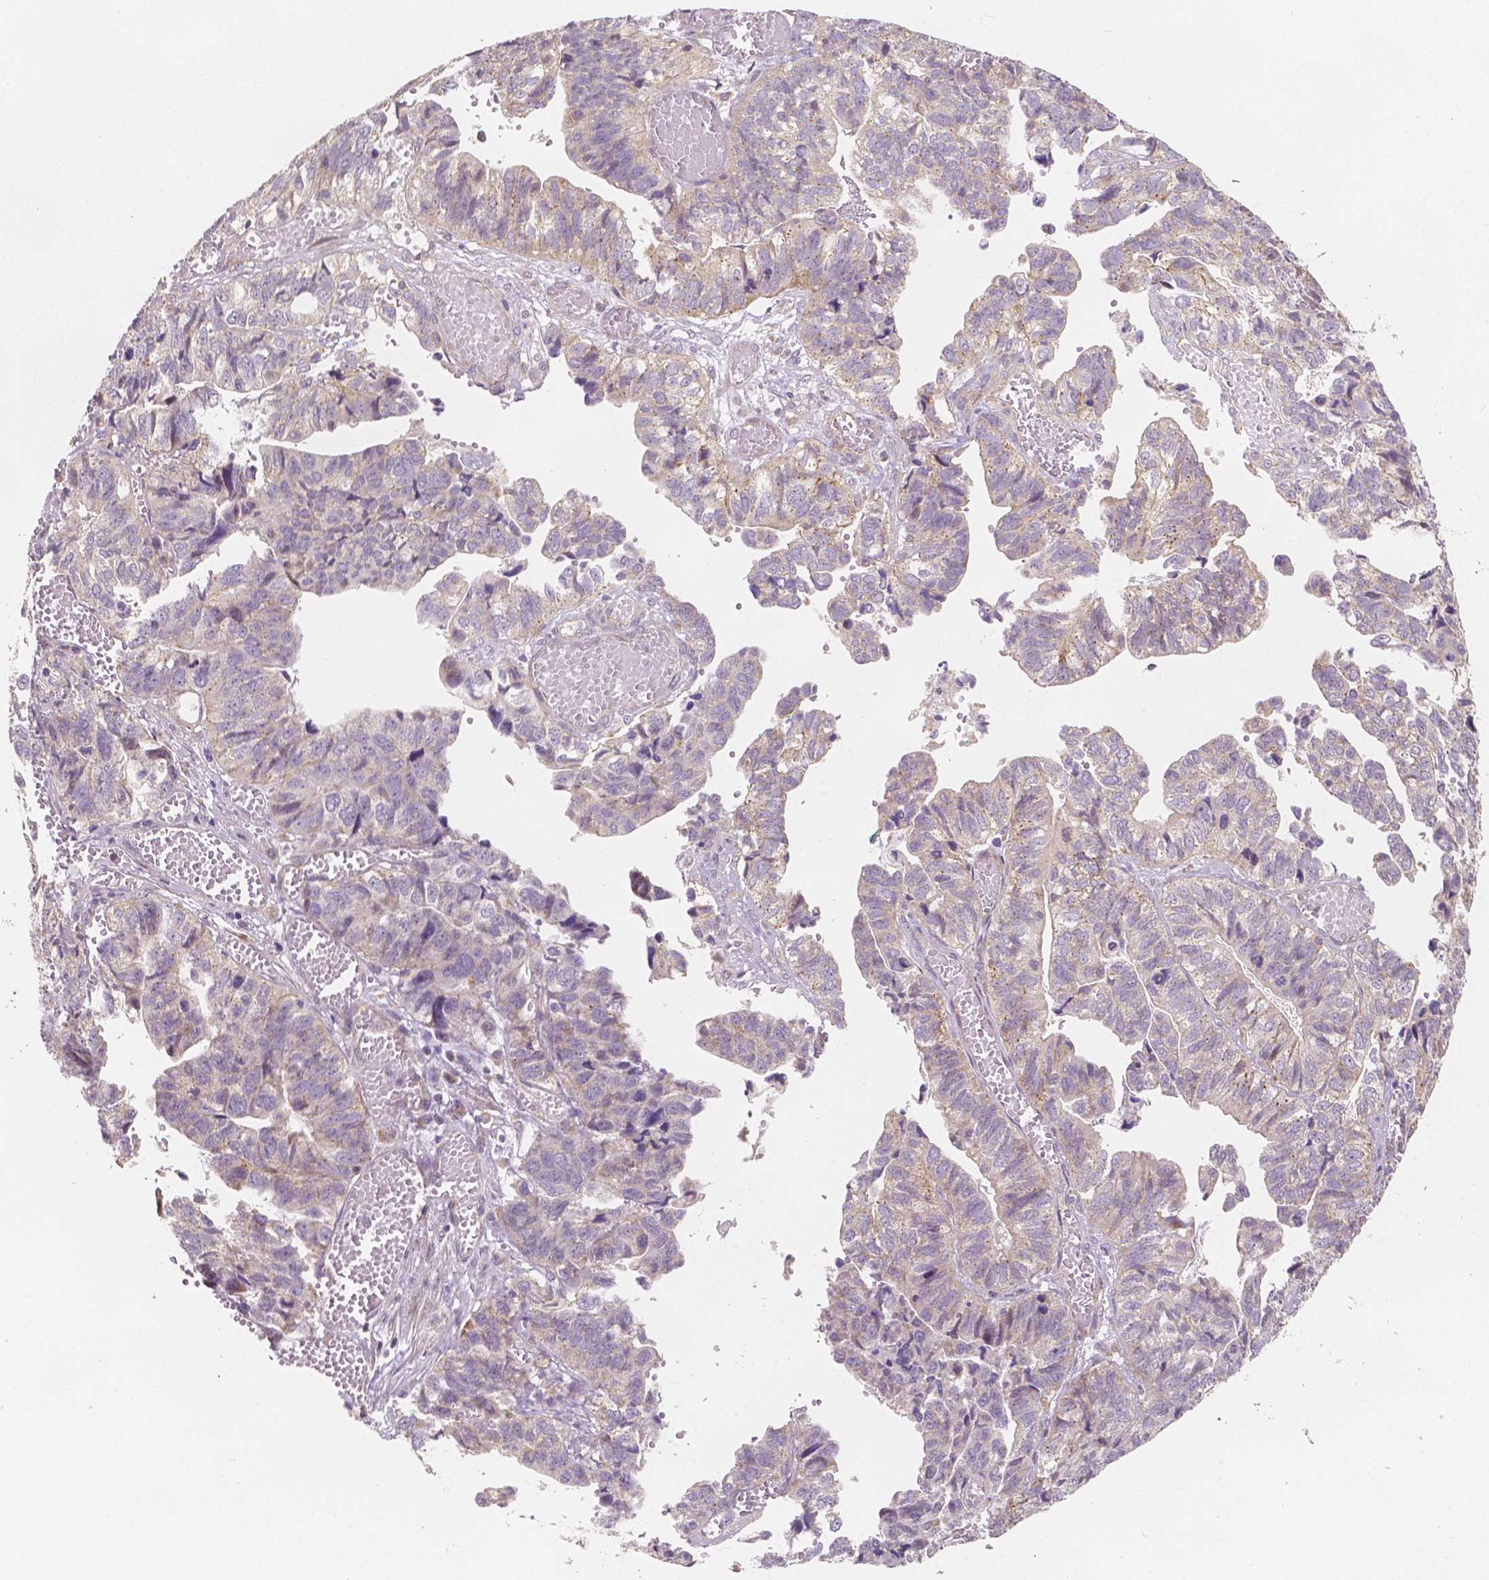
{"staining": {"intensity": "weak", "quantity": "<25%", "location": "cytoplasmic/membranous"}, "tissue": "stomach cancer", "cell_type": "Tumor cells", "image_type": "cancer", "snomed": [{"axis": "morphology", "description": "Adenocarcinoma, NOS"}, {"axis": "topography", "description": "Stomach, upper"}], "caption": "Tumor cells are negative for brown protein staining in stomach cancer (adenocarcinoma).", "gene": "SNX12", "patient": {"sex": "female", "age": 67}}